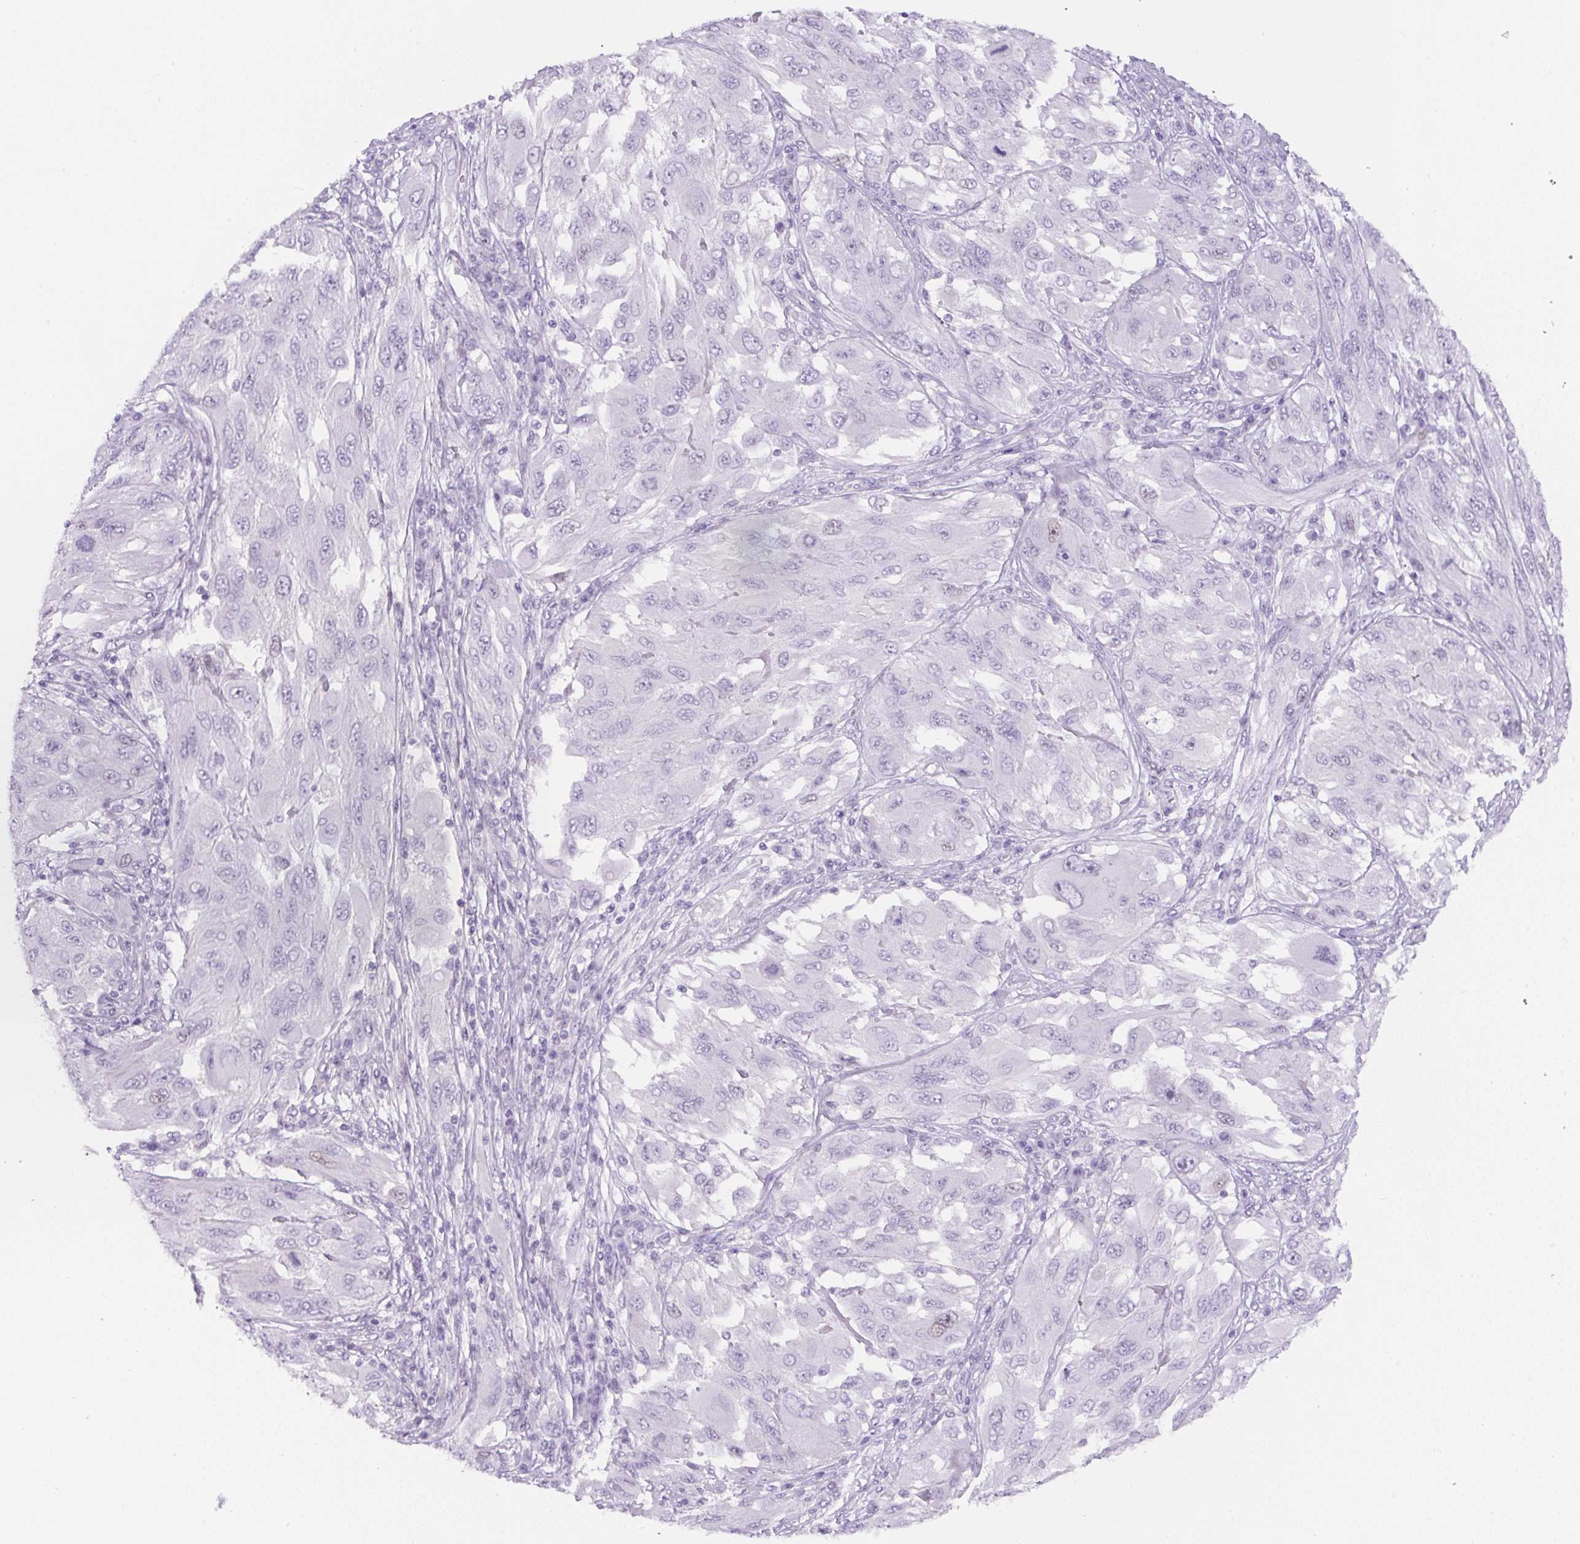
{"staining": {"intensity": "weak", "quantity": "<25%", "location": "nuclear"}, "tissue": "melanoma", "cell_type": "Tumor cells", "image_type": "cancer", "snomed": [{"axis": "morphology", "description": "Malignant melanoma, NOS"}, {"axis": "topography", "description": "Skin"}], "caption": "Immunohistochemistry micrograph of human malignant melanoma stained for a protein (brown), which reveals no expression in tumor cells.", "gene": "ADAMTS19", "patient": {"sex": "female", "age": 91}}